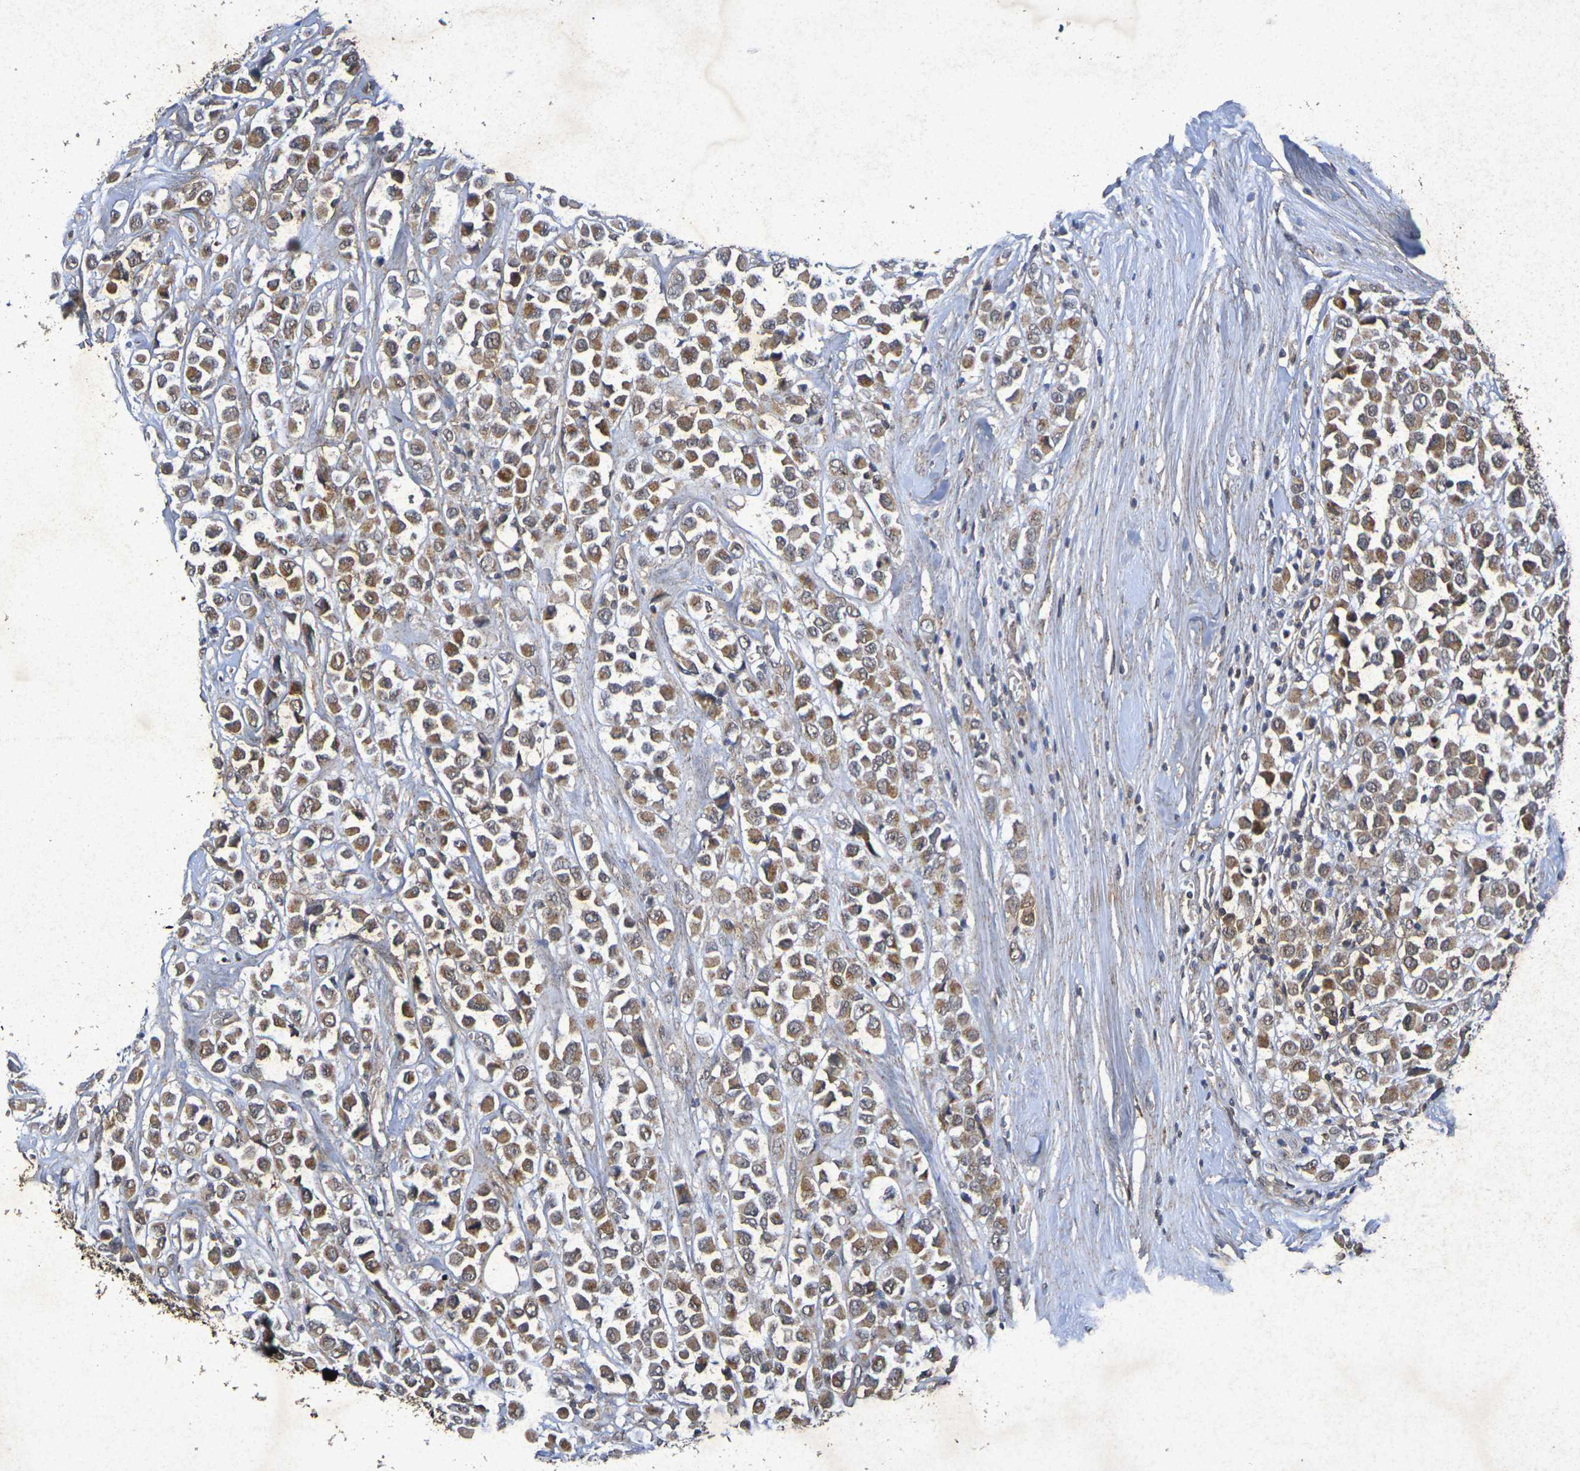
{"staining": {"intensity": "moderate", "quantity": ">75%", "location": "cytoplasmic/membranous"}, "tissue": "breast cancer", "cell_type": "Tumor cells", "image_type": "cancer", "snomed": [{"axis": "morphology", "description": "Duct carcinoma"}, {"axis": "topography", "description": "Breast"}], "caption": "Breast cancer (intraductal carcinoma) stained with immunohistochemistry reveals moderate cytoplasmic/membranous positivity in approximately >75% of tumor cells. (Brightfield microscopy of DAB IHC at high magnification).", "gene": "GUCY1A2", "patient": {"sex": "female", "age": 61}}